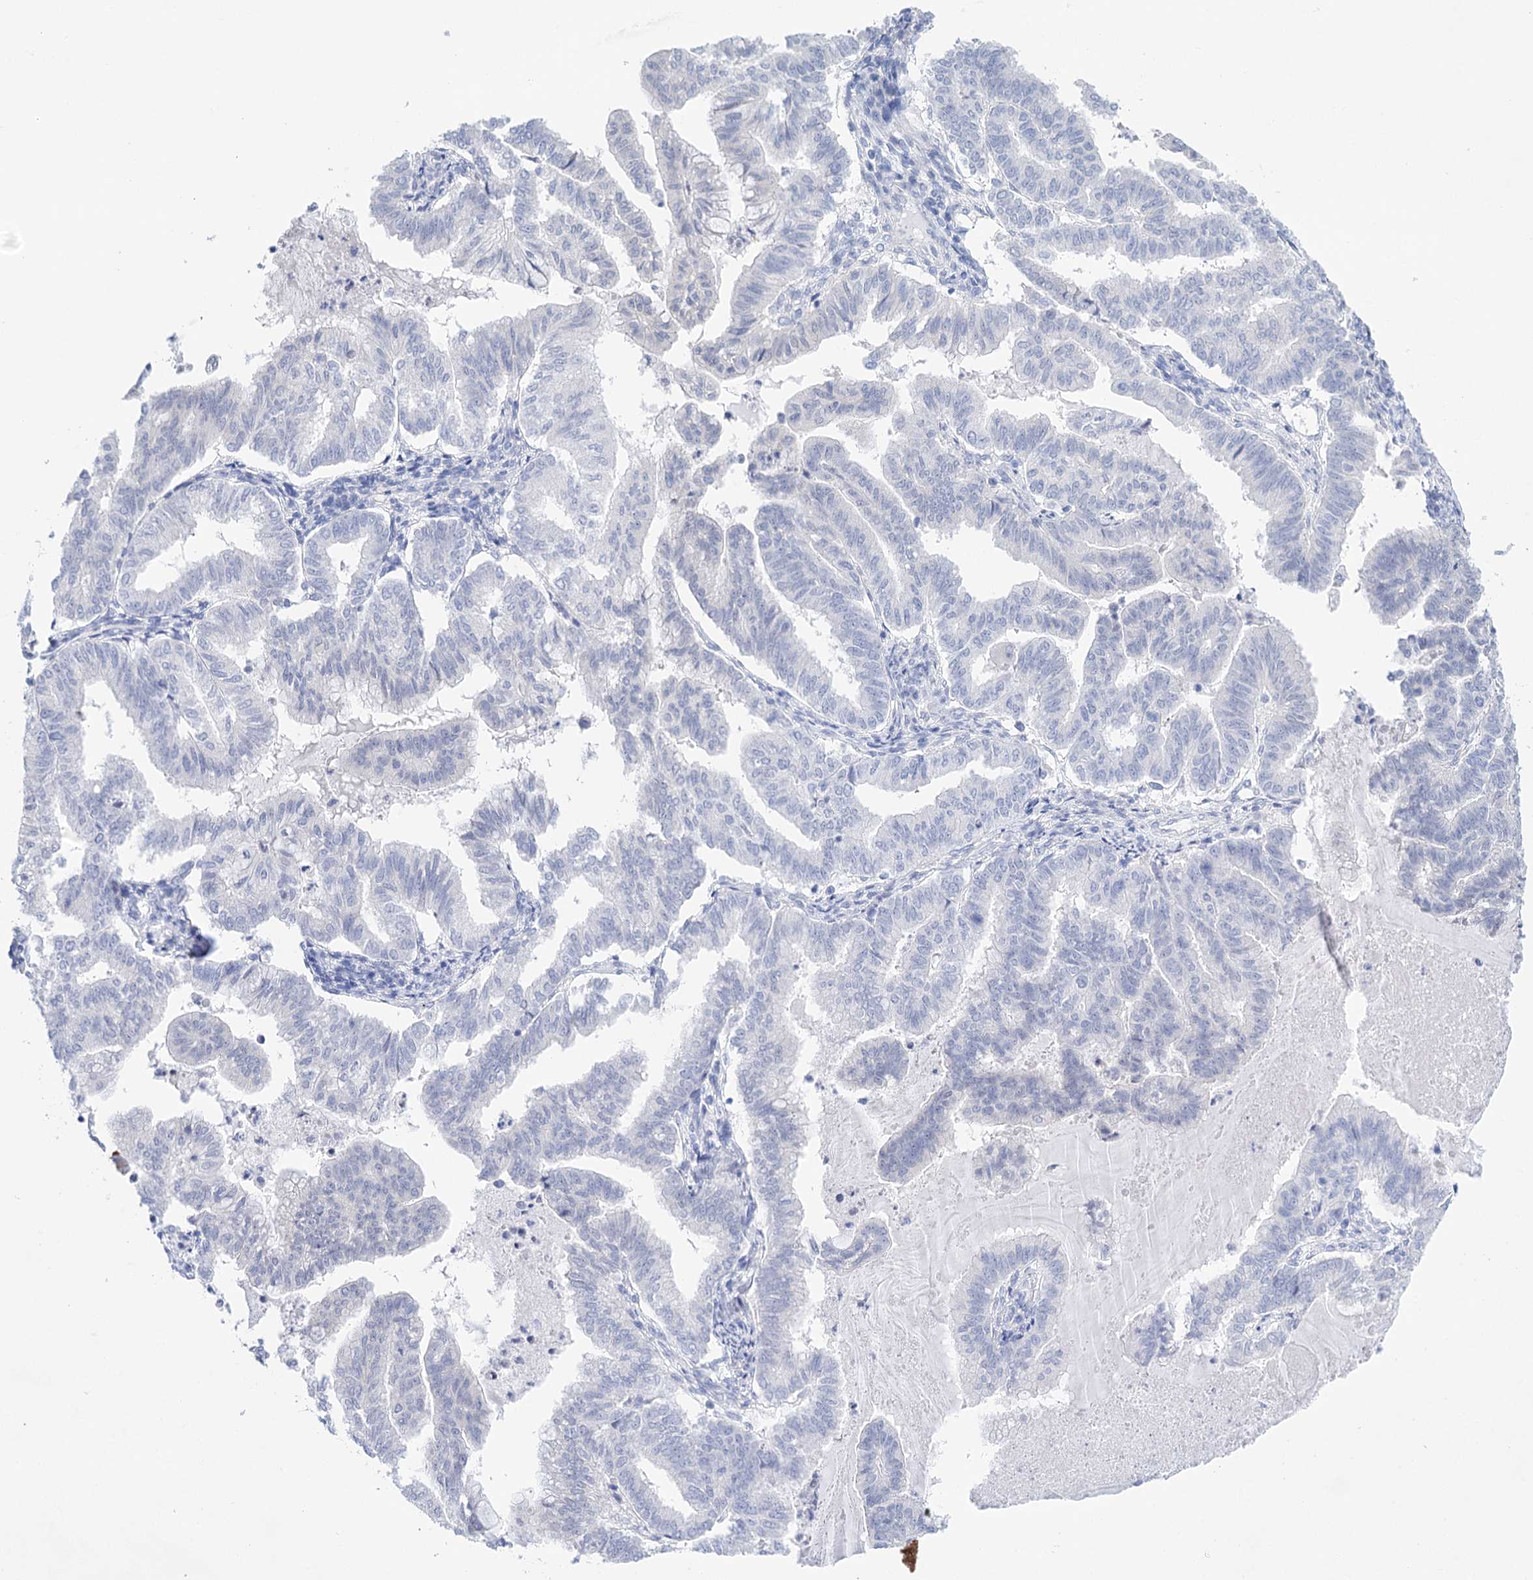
{"staining": {"intensity": "negative", "quantity": "none", "location": "none"}, "tissue": "endometrial cancer", "cell_type": "Tumor cells", "image_type": "cancer", "snomed": [{"axis": "morphology", "description": "Adenocarcinoma, NOS"}, {"axis": "topography", "description": "Endometrium"}], "caption": "Endometrial cancer was stained to show a protein in brown. There is no significant expression in tumor cells.", "gene": "LALBA", "patient": {"sex": "female", "age": 79}}